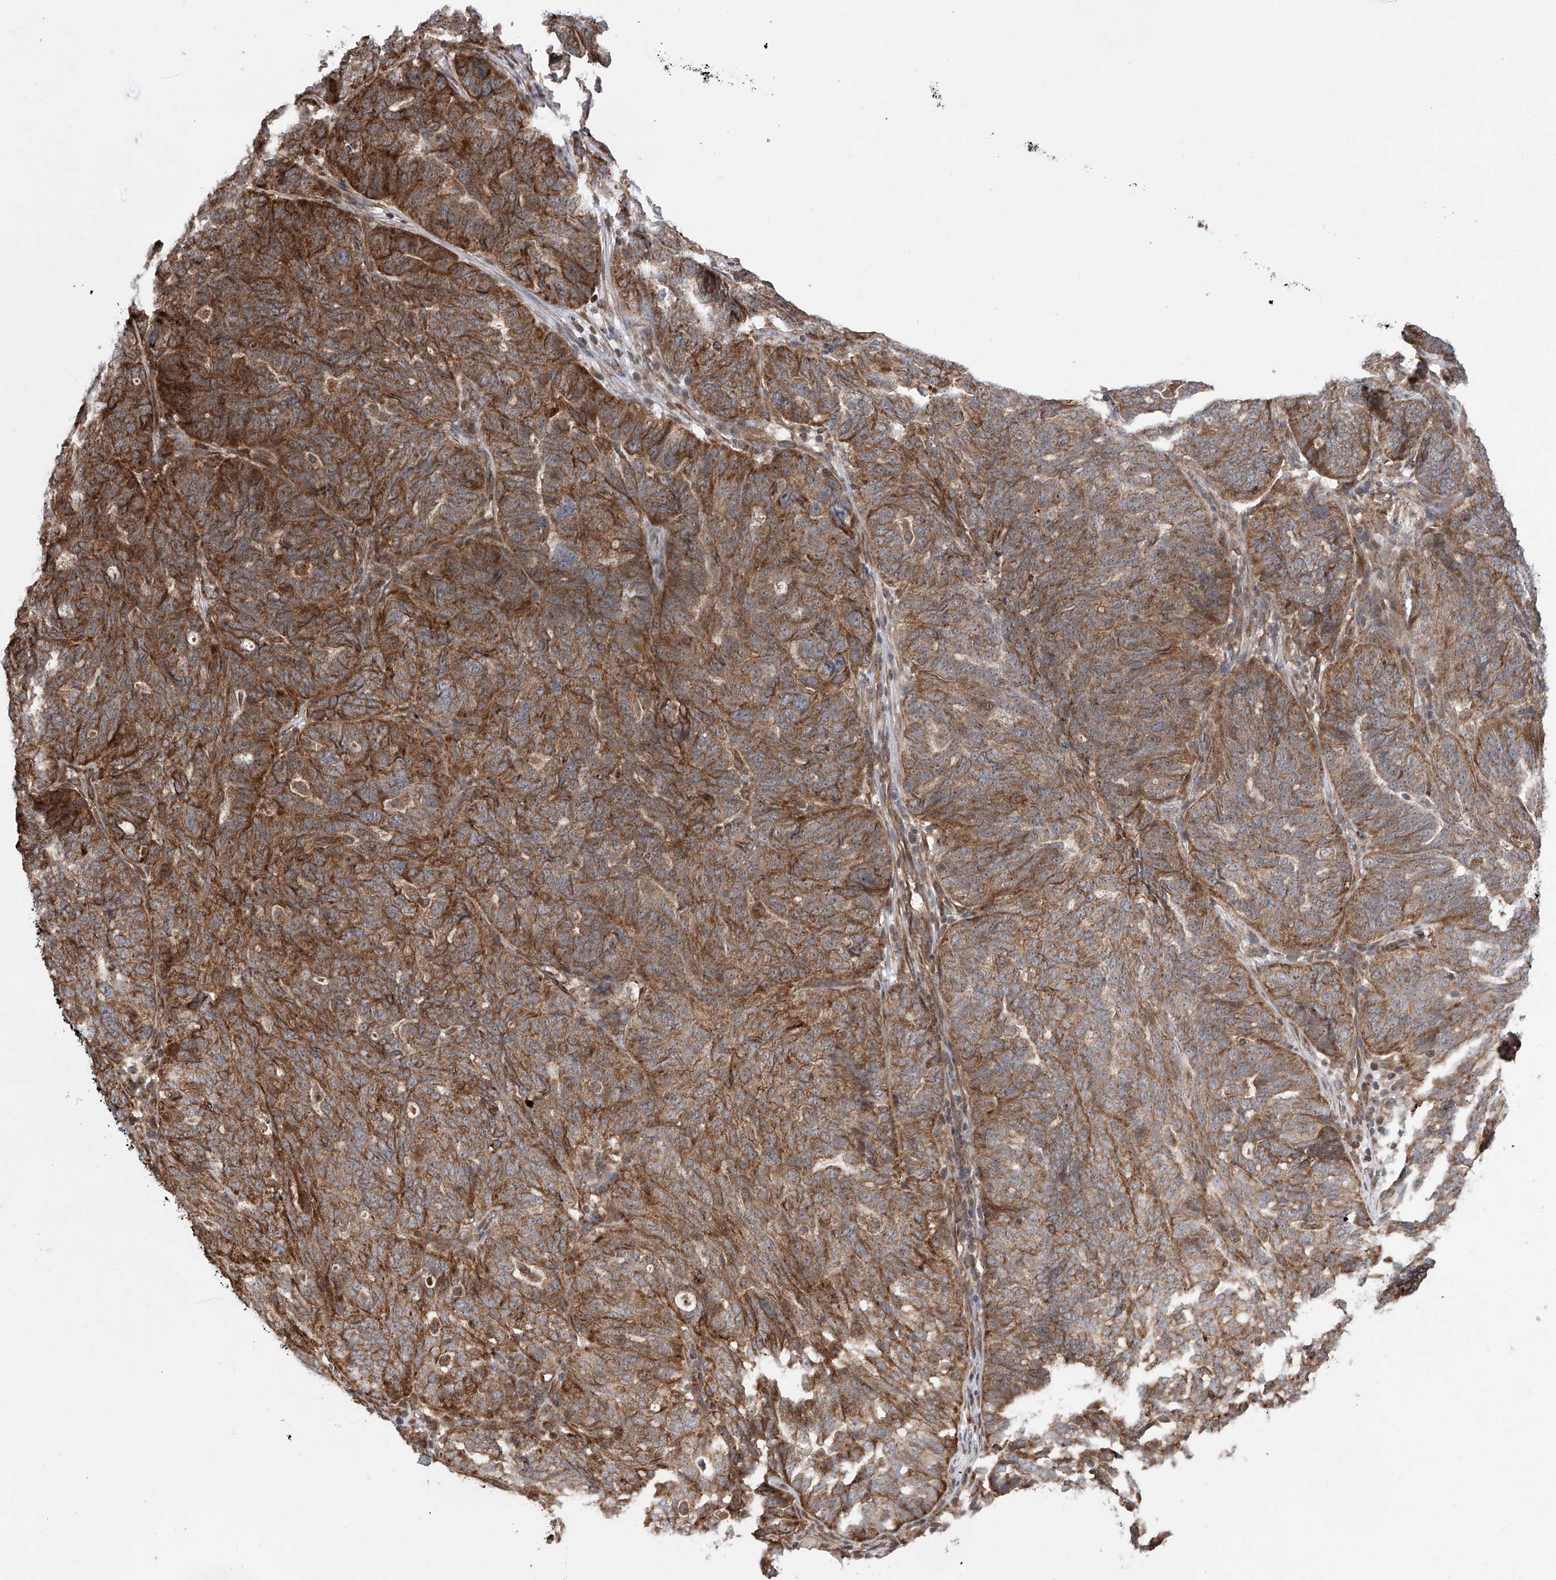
{"staining": {"intensity": "moderate", "quantity": ">75%", "location": "cytoplasmic/membranous"}, "tissue": "ovarian cancer", "cell_type": "Tumor cells", "image_type": "cancer", "snomed": [{"axis": "morphology", "description": "Cystadenocarcinoma, serous, NOS"}, {"axis": "topography", "description": "Ovary"}], "caption": "Protein staining shows moderate cytoplasmic/membranous staining in approximately >75% of tumor cells in ovarian serous cystadenocarcinoma.", "gene": "APAF1", "patient": {"sex": "female", "age": 59}}